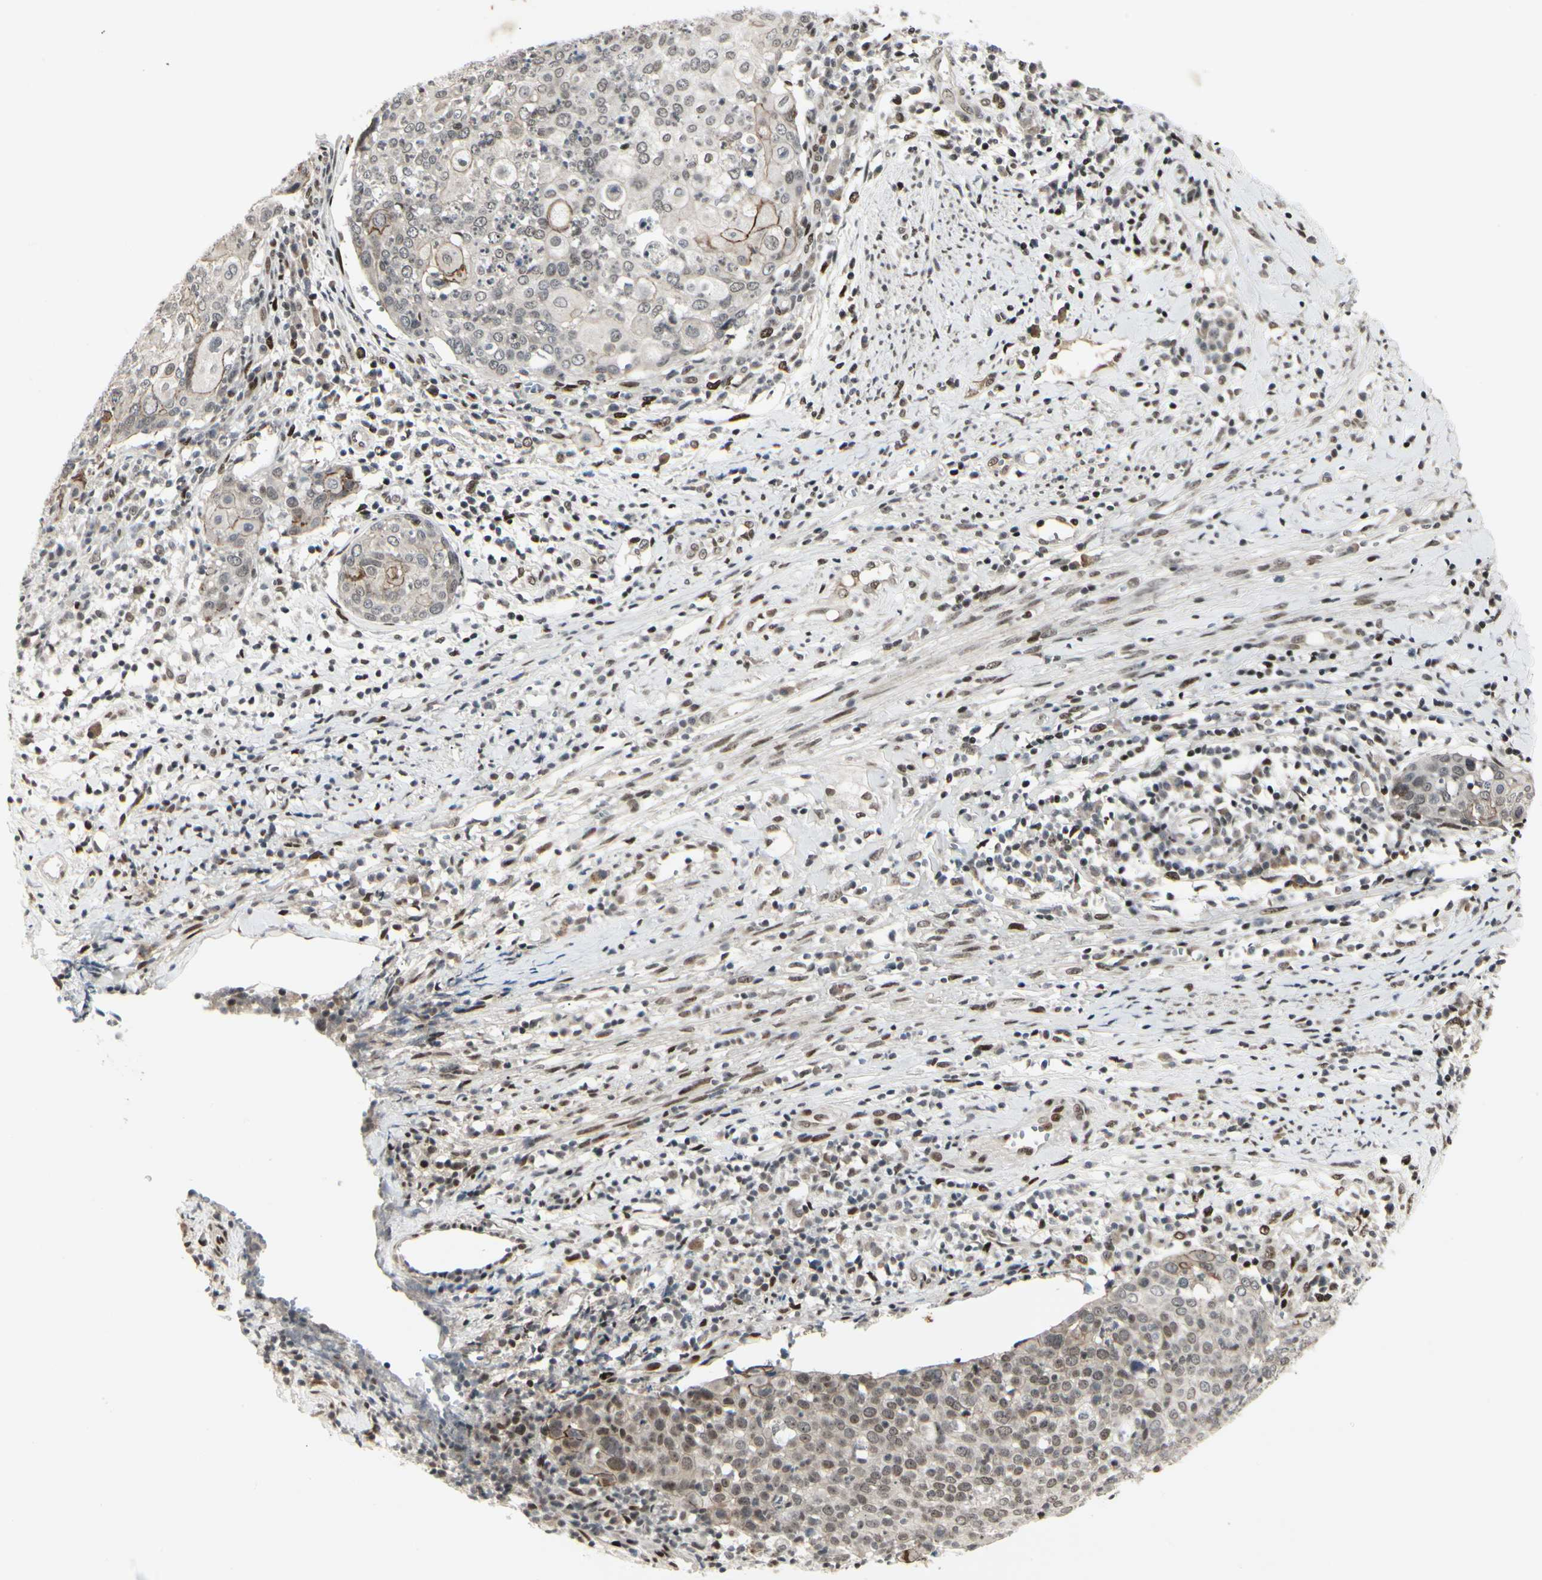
{"staining": {"intensity": "moderate", "quantity": "<25%", "location": "cytoplasmic/membranous,nuclear"}, "tissue": "cervical cancer", "cell_type": "Tumor cells", "image_type": "cancer", "snomed": [{"axis": "morphology", "description": "Squamous cell carcinoma, NOS"}, {"axis": "topography", "description": "Cervix"}], "caption": "High-power microscopy captured an immunohistochemistry (IHC) image of cervical squamous cell carcinoma, revealing moderate cytoplasmic/membranous and nuclear staining in about <25% of tumor cells.", "gene": "FOXJ2", "patient": {"sex": "female", "age": 40}}